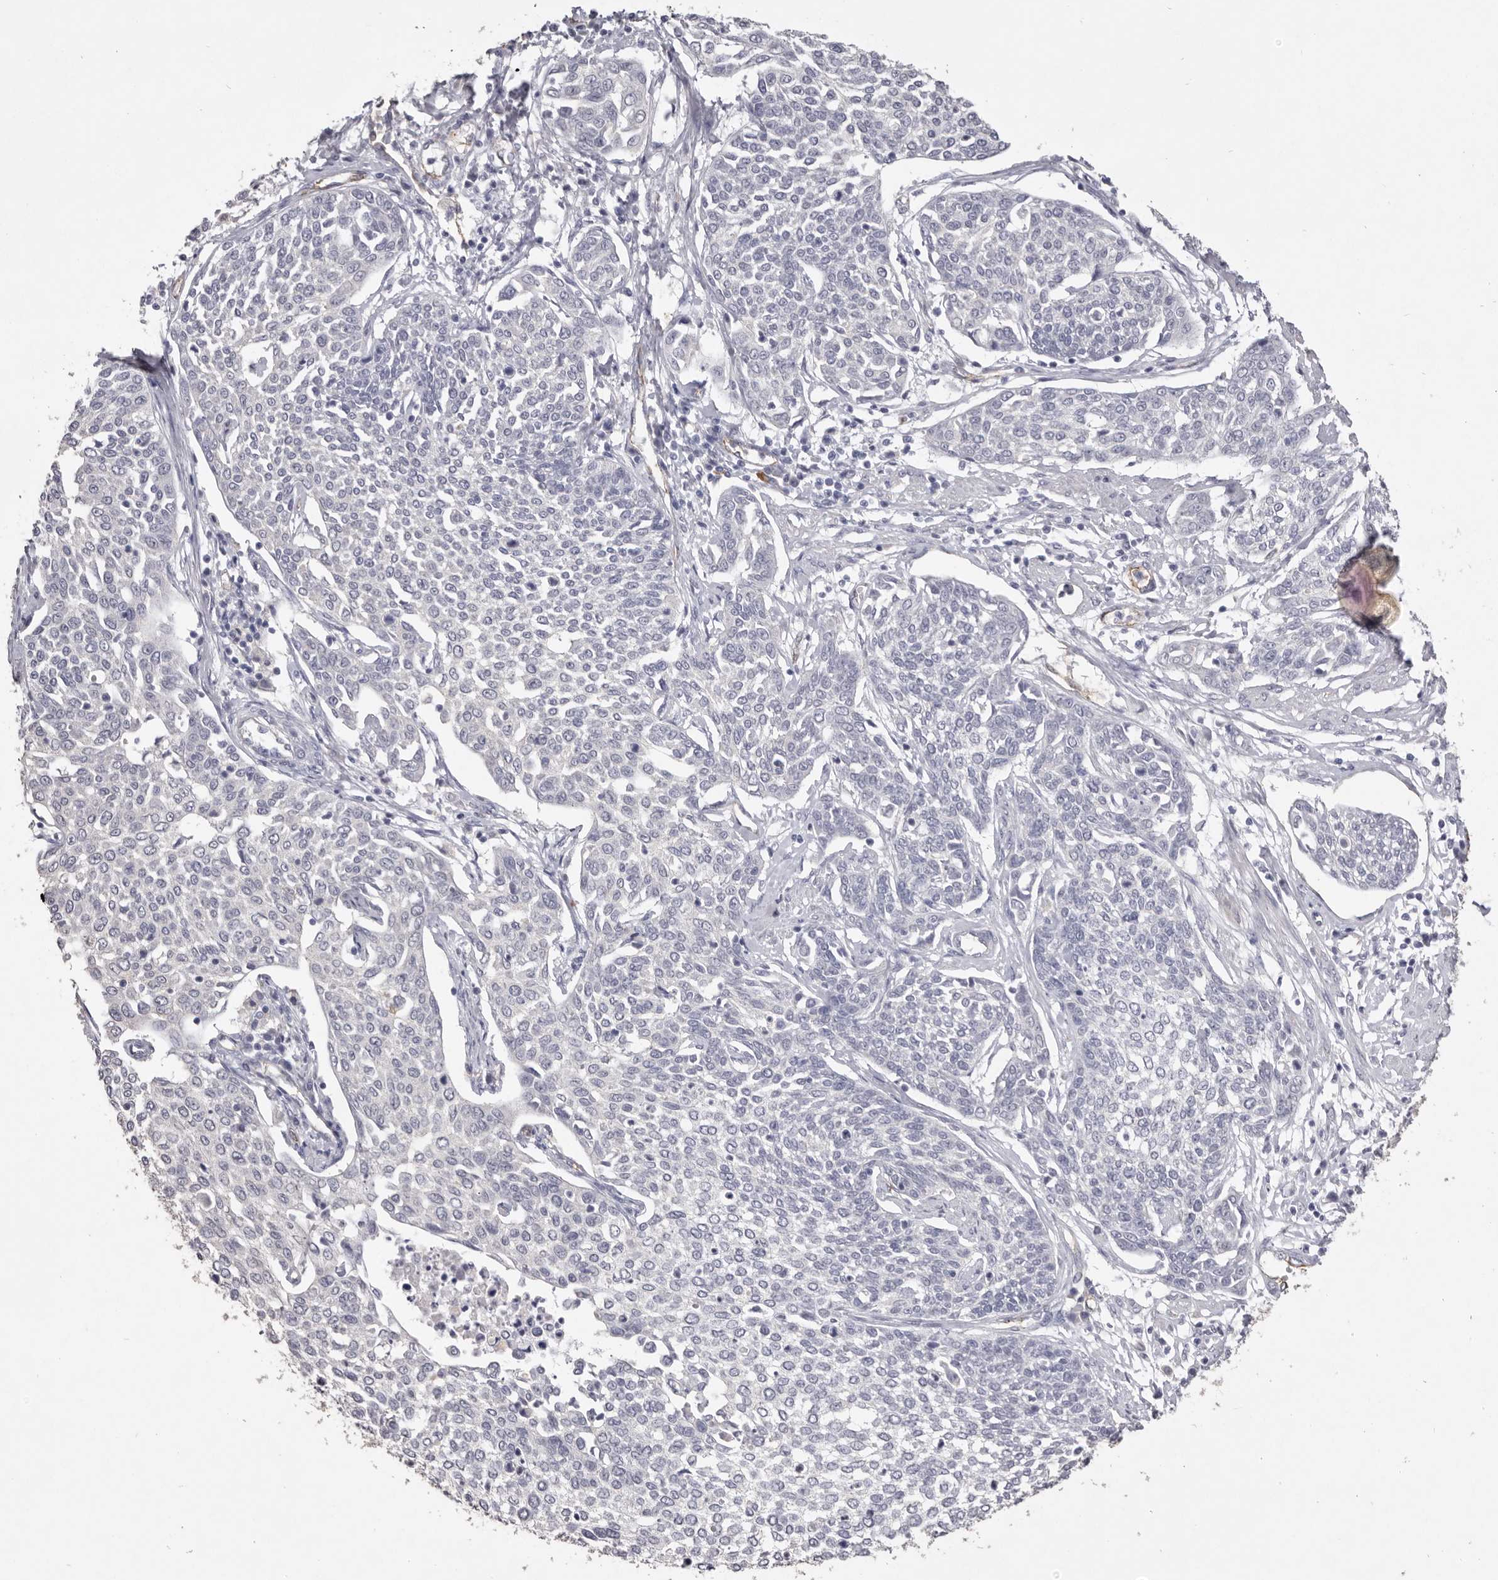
{"staining": {"intensity": "negative", "quantity": "none", "location": "none"}, "tissue": "cervical cancer", "cell_type": "Tumor cells", "image_type": "cancer", "snomed": [{"axis": "morphology", "description": "Squamous cell carcinoma, NOS"}, {"axis": "topography", "description": "Cervix"}], "caption": "The histopathology image displays no significant positivity in tumor cells of cervical squamous cell carcinoma. (Brightfield microscopy of DAB (3,3'-diaminobenzidine) immunohistochemistry at high magnification).", "gene": "ZYG11B", "patient": {"sex": "female", "age": 34}}